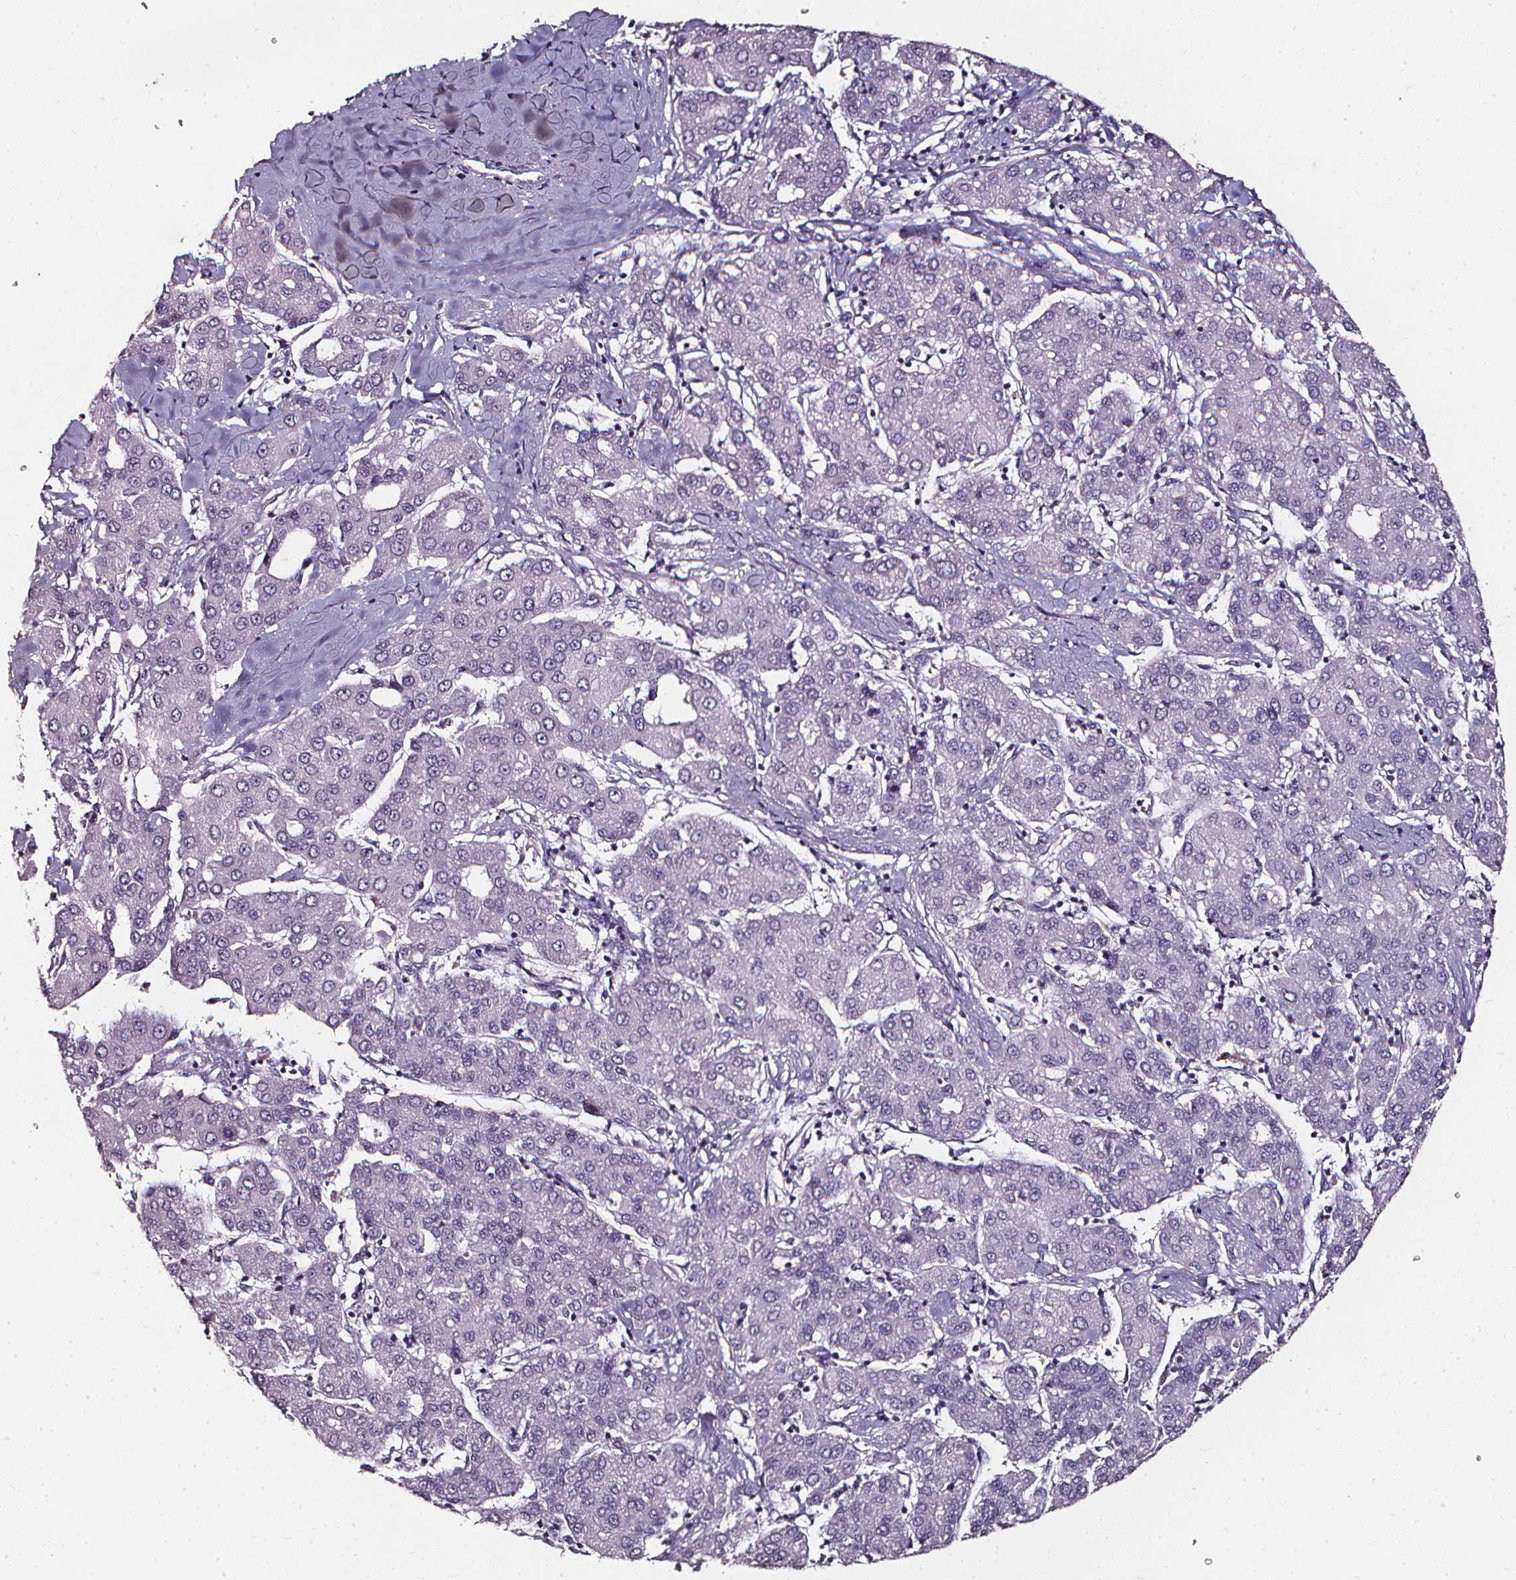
{"staining": {"intensity": "negative", "quantity": "none", "location": "none"}, "tissue": "liver cancer", "cell_type": "Tumor cells", "image_type": "cancer", "snomed": [{"axis": "morphology", "description": "Carcinoma, Hepatocellular, NOS"}, {"axis": "topography", "description": "Liver"}], "caption": "Tumor cells show no significant protein positivity in liver hepatocellular carcinoma.", "gene": "DEFA5", "patient": {"sex": "male", "age": 65}}